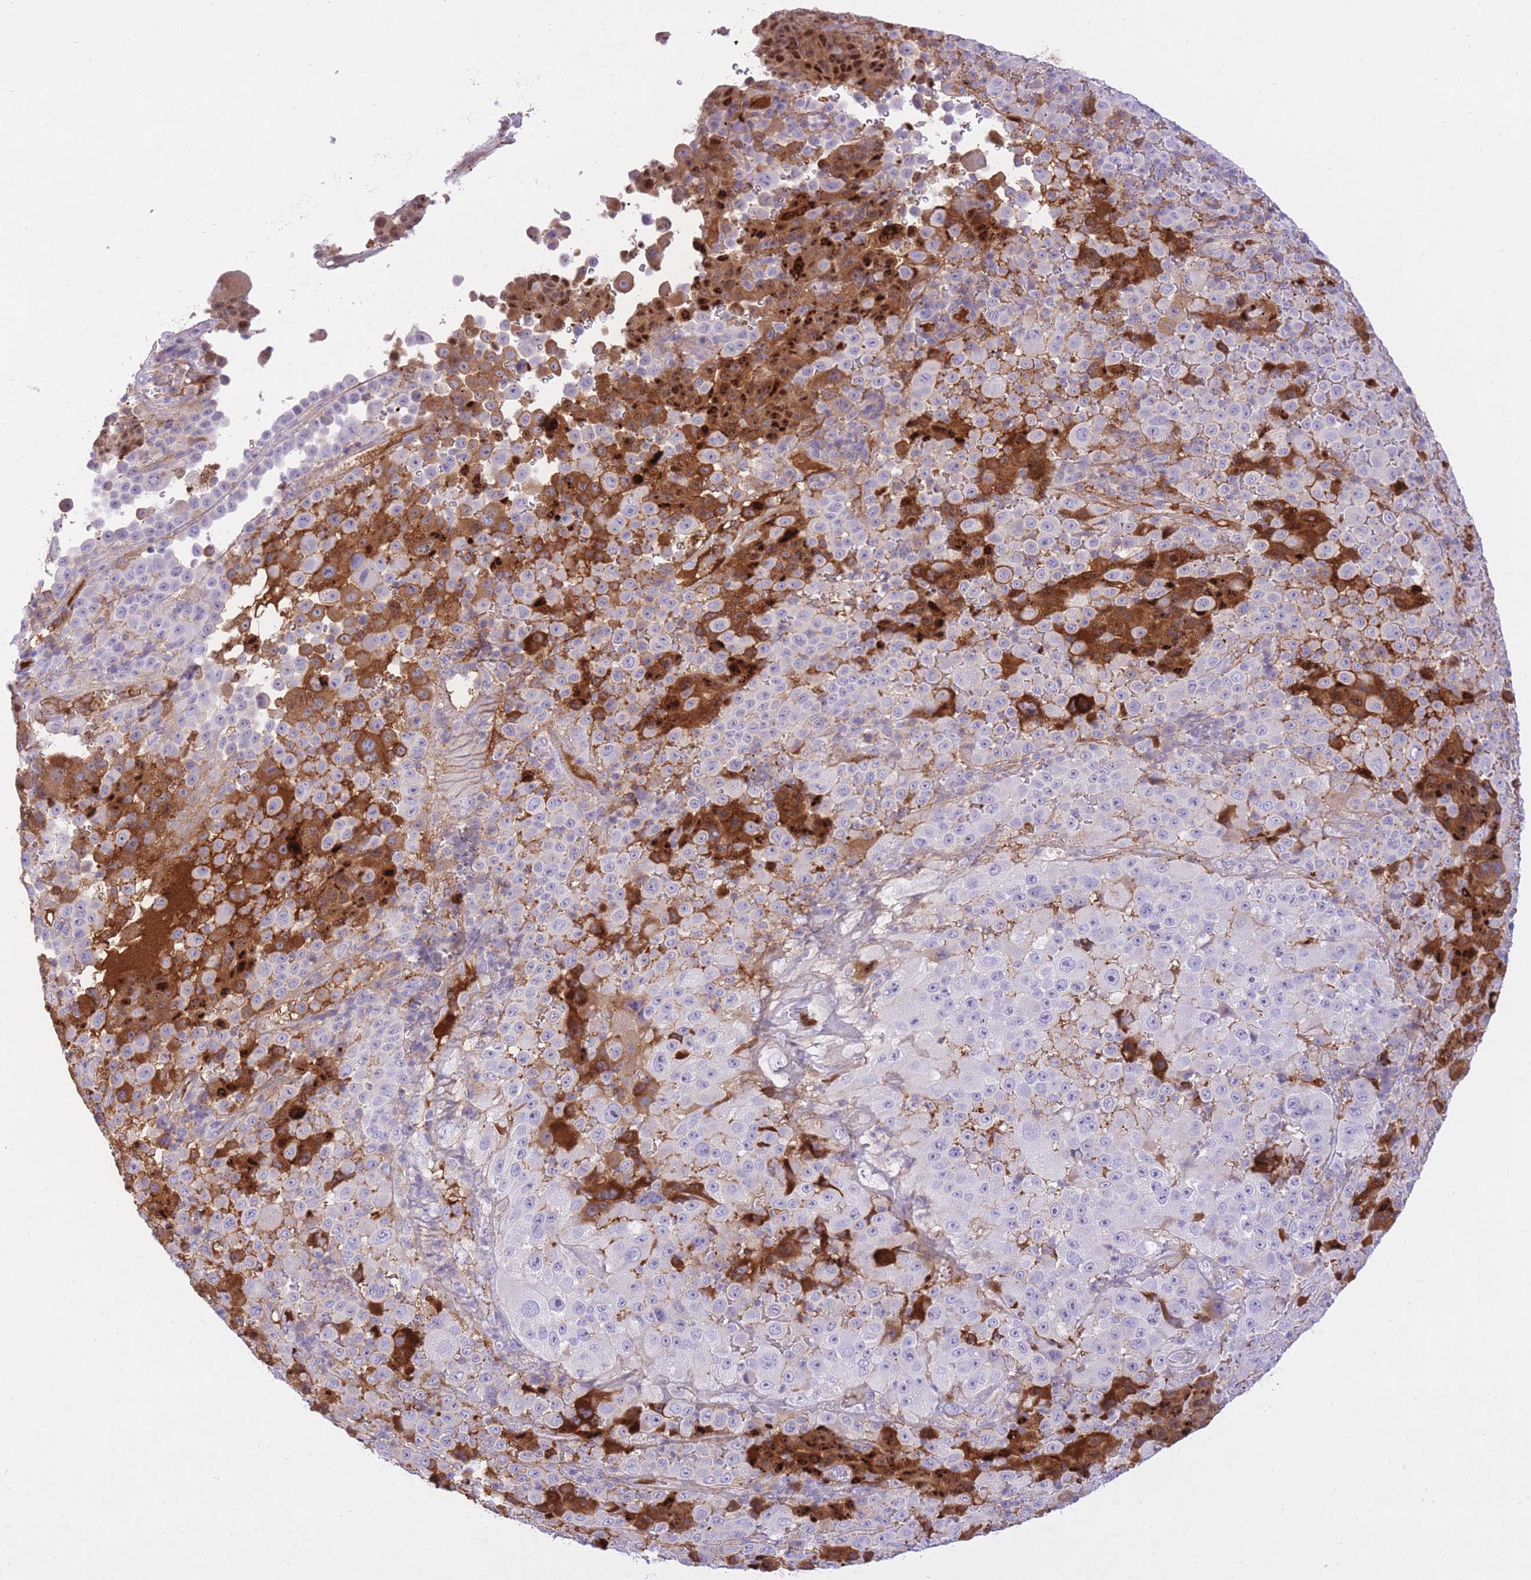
{"staining": {"intensity": "strong", "quantity": "25%-75%", "location": "cytoplasmic/membranous"}, "tissue": "melanoma", "cell_type": "Tumor cells", "image_type": "cancer", "snomed": [{"axis": "morphology", "description": "Malignant melanoma, Metastatic site"}, {"axis": "topography", "description": "Lymph node"}], "caption": "Malignant melanoma (metastatic site) stained with a brown dye displays strong cytoplasmic/membranous positive positivity in about 25%-75% of tumor cells.", "gene": "HRG", "patient": {"sex": "male", "age": 62}}